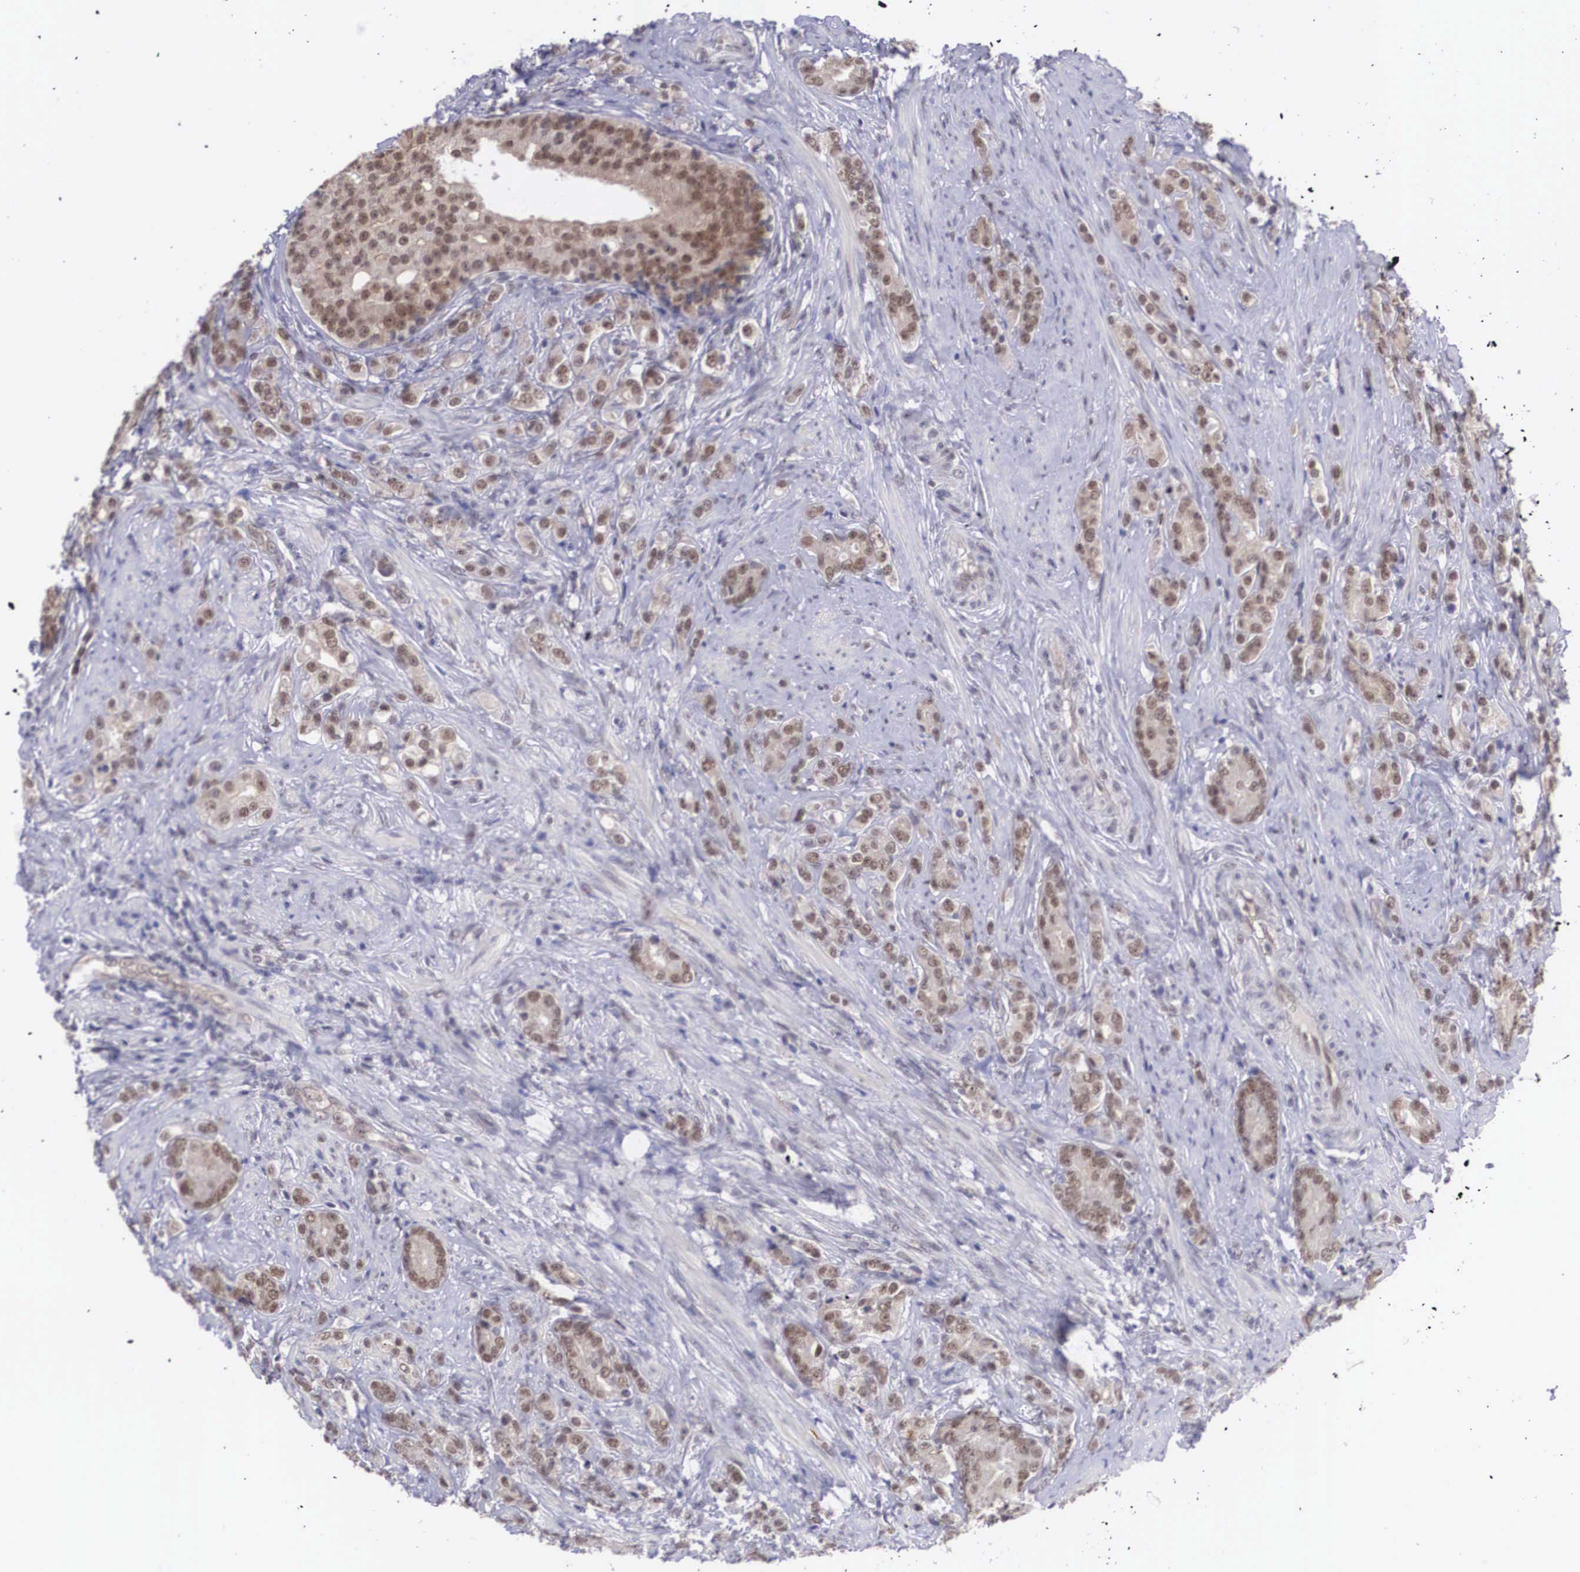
{"staining": {"intensity": "moderate", "quantity": ">75%", "location": "cytoplasmic/membranous,nuclear"}, "tissue": "prostate cancer", "cell_type": "Tumor cells", "image_type": "cancer", "snomed": [{"axis": "morphology", "description": "Adenocarcinoma, Medium grade"}, {"axis": "topography", "description": "Prostate"}], "caption": "This photomicrograph reveals prostate adenocarcinoma (medium-grade) stained with IHC to label a protein in brown. The cytoplasmic/membranous and nuclear of tumor cells show moderate positivity for the protein. Nuclei are counter-stained blue.", "gene": "NINL", "patient": {"sex": "male", "age": 59}}